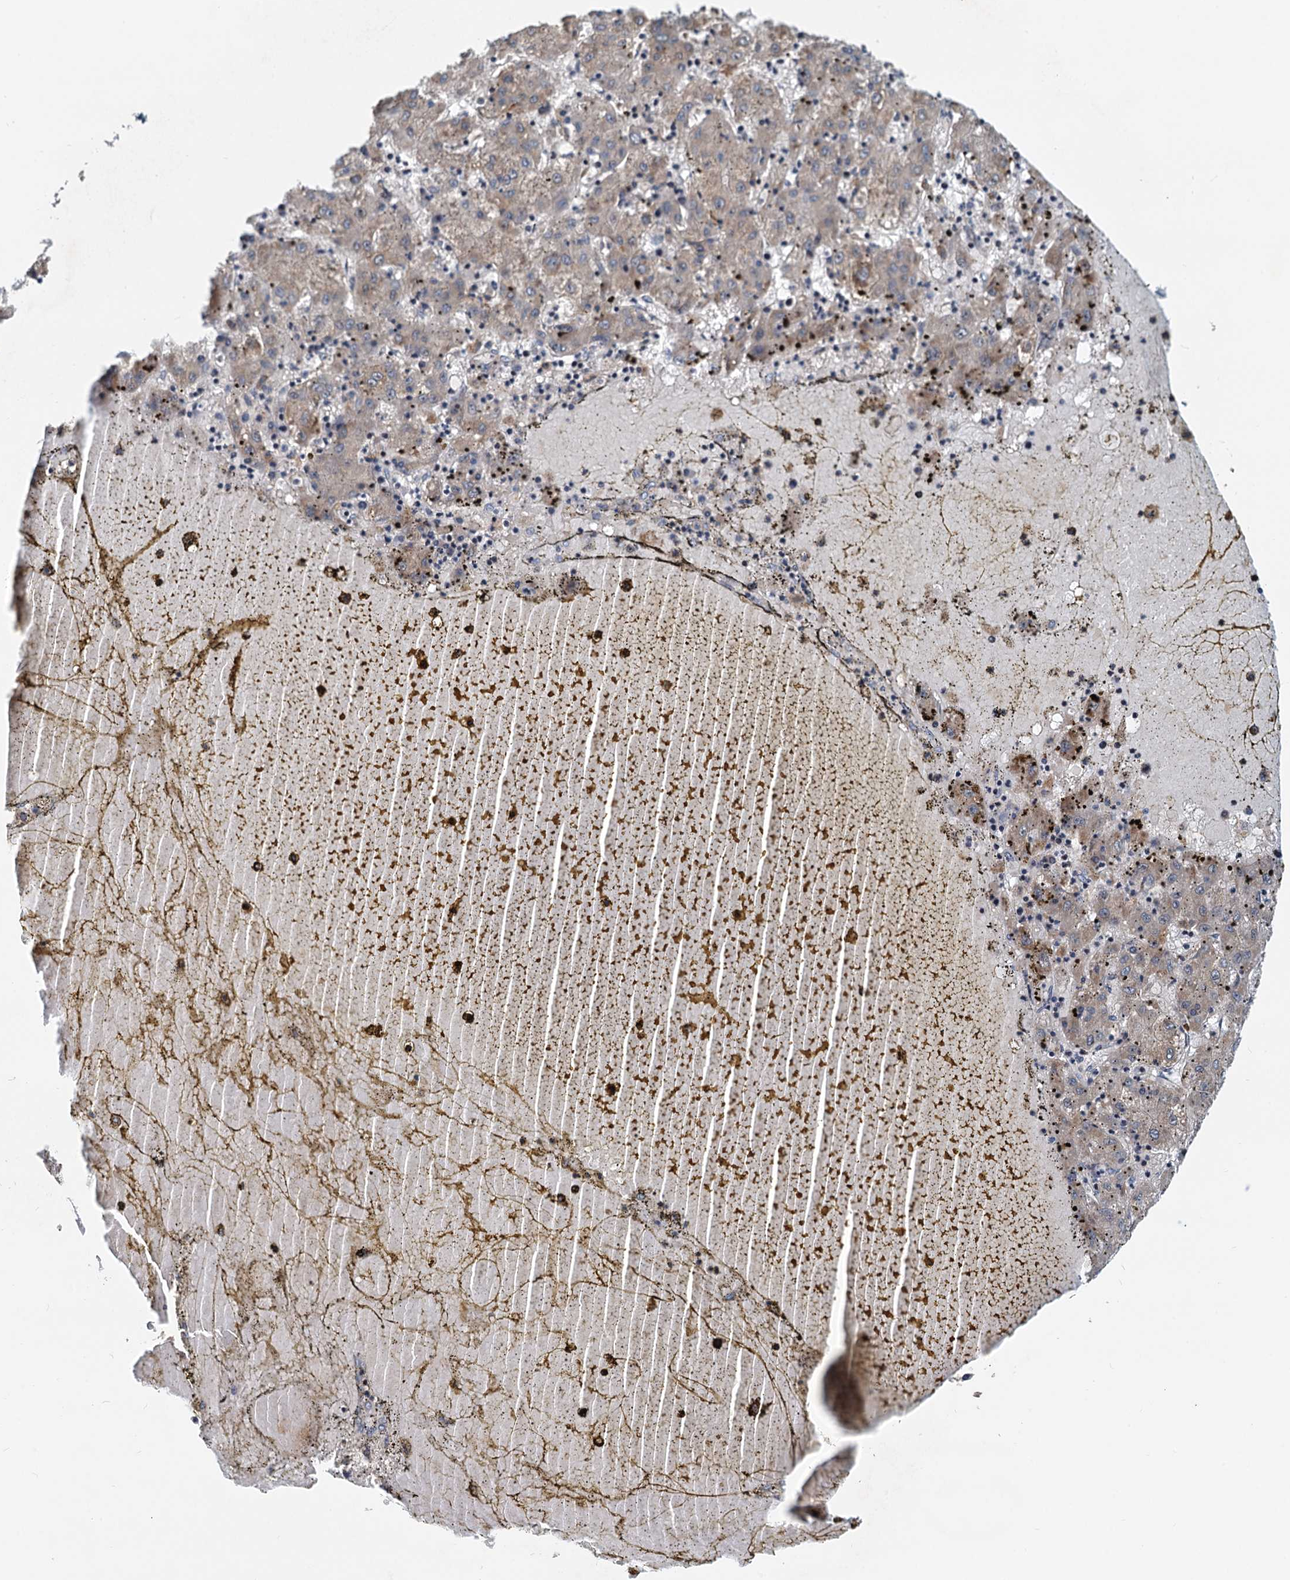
{"staining": {"intensity": "weak", "quantity": ">75%", "location": "cytoplasmic/membranous"}, "tissue": "liver cancer", "cell_type": "Tumor cells", "image_type": "cancer", "snomed": [{"axis": "morphology", "description": "Carcinoma, Hepatocellular, NOS"}, {"axis": "topography", "description": "Liver"}], "caption": "Protein expression analysis of hepatocellular carcinoma (liver) exhibits weak cytoplasmic/membranous positivity in about >75% of tumor cells.", "gene": "TOLLIP", "patient": {"sex": "male", "age": 72}}